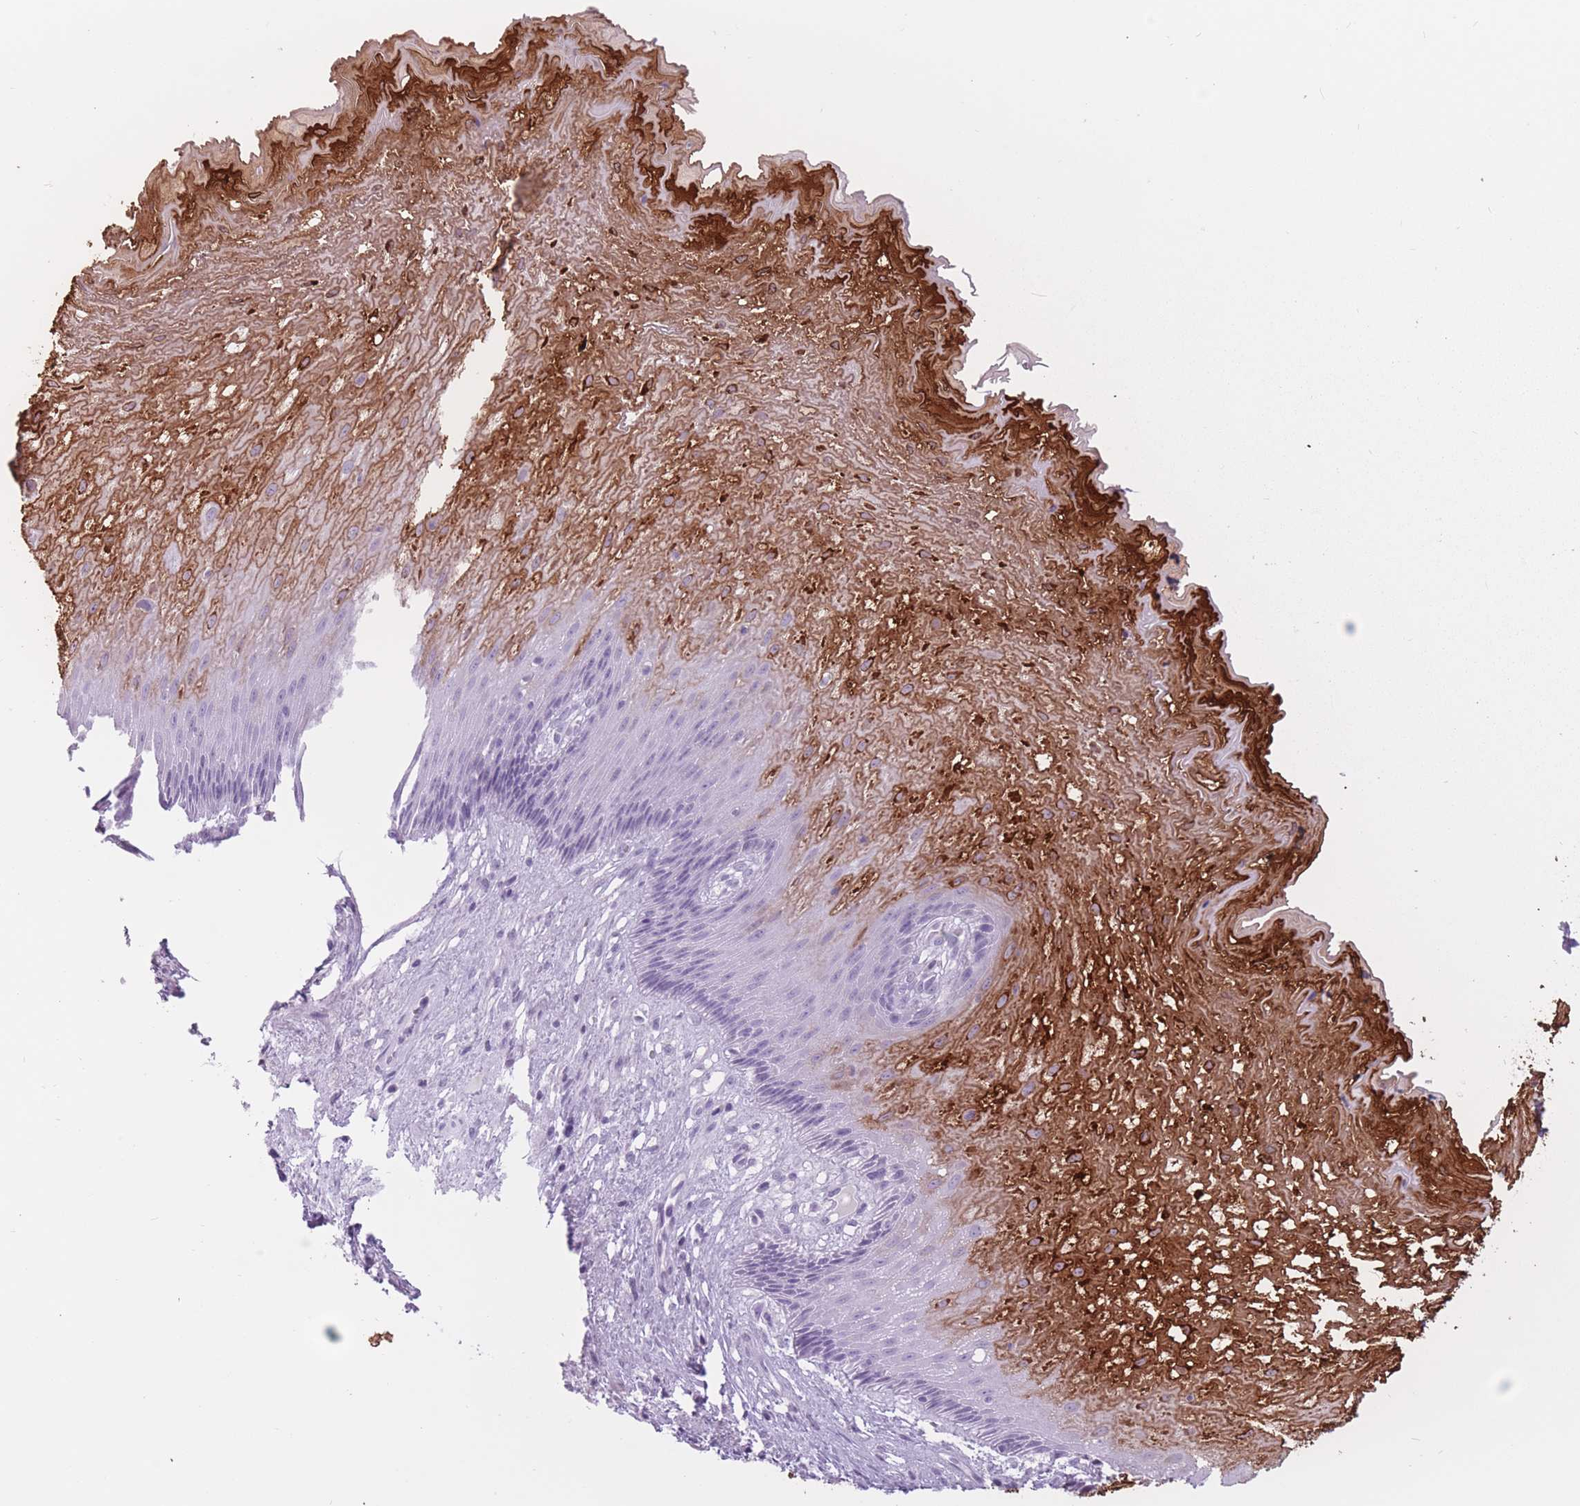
{"staining": {"intensity": "strong", "quantity": "25%-75%", "location": "cytoplasmic/membranous"}, "tissue": "esophagus", "cell_type": "Squamous epithelial cells", "image_type": "normal", "snomed": [{"axis": "morphology", "description": "Normal tissue, NOS"}, {"axis": "topography", "description": "Esophagus"}], "caption": "An immunohistochemistry histopathology image of unremarkable tissue is shown. Protein staining in brown highlights strong cytoplasmic/membranous positivity in esophagus within squamous epithelial cells. (brown staining indicates protein expression, while blue staining denotes nuclei).", "gene": "PNMA3", "patient": {"sex": "male", "age": 60}}